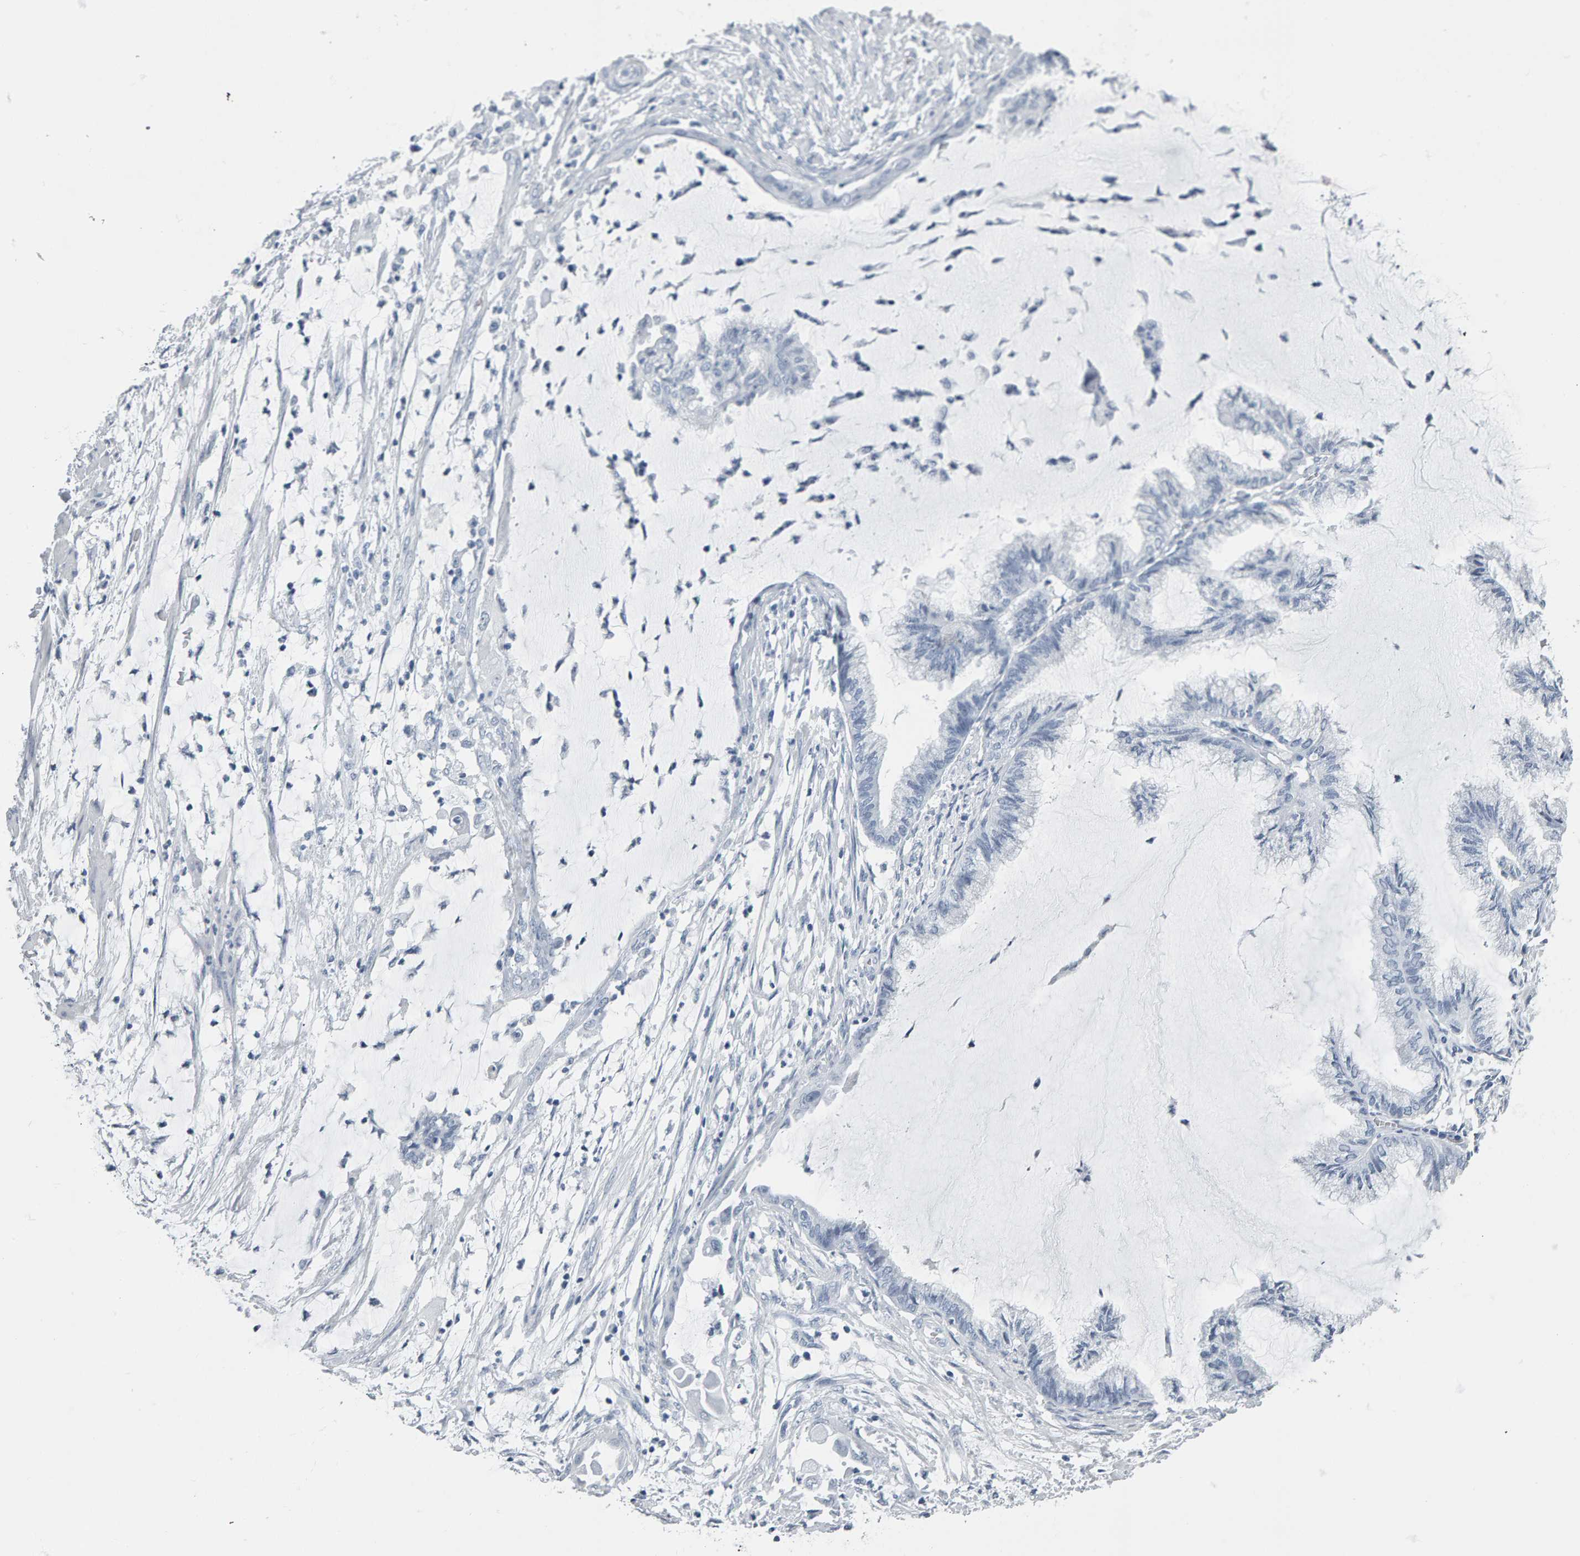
{"staining": {"intensity": "negative", "quantity": "none", "location": "none"}, "tissue": "endometrial cancer", "cell_type": "Tumor cells", "image_type": "cancer", "snomed": [{"axis": "morphology", "description": "Adenocarcinoma, NOS"}, {"axis": "topography", "description": "Endometrium"}], "caption": "Immunohistochemistry of human endometrial cancer (adenocarcinoma) displays no staining in tumor cells. The staining is performed using DAB brown chromogen with nuclei counter-stained in using hematoxylin.", "gene": "SPACA3", "patient": {"sex": "female", "age": 86}}